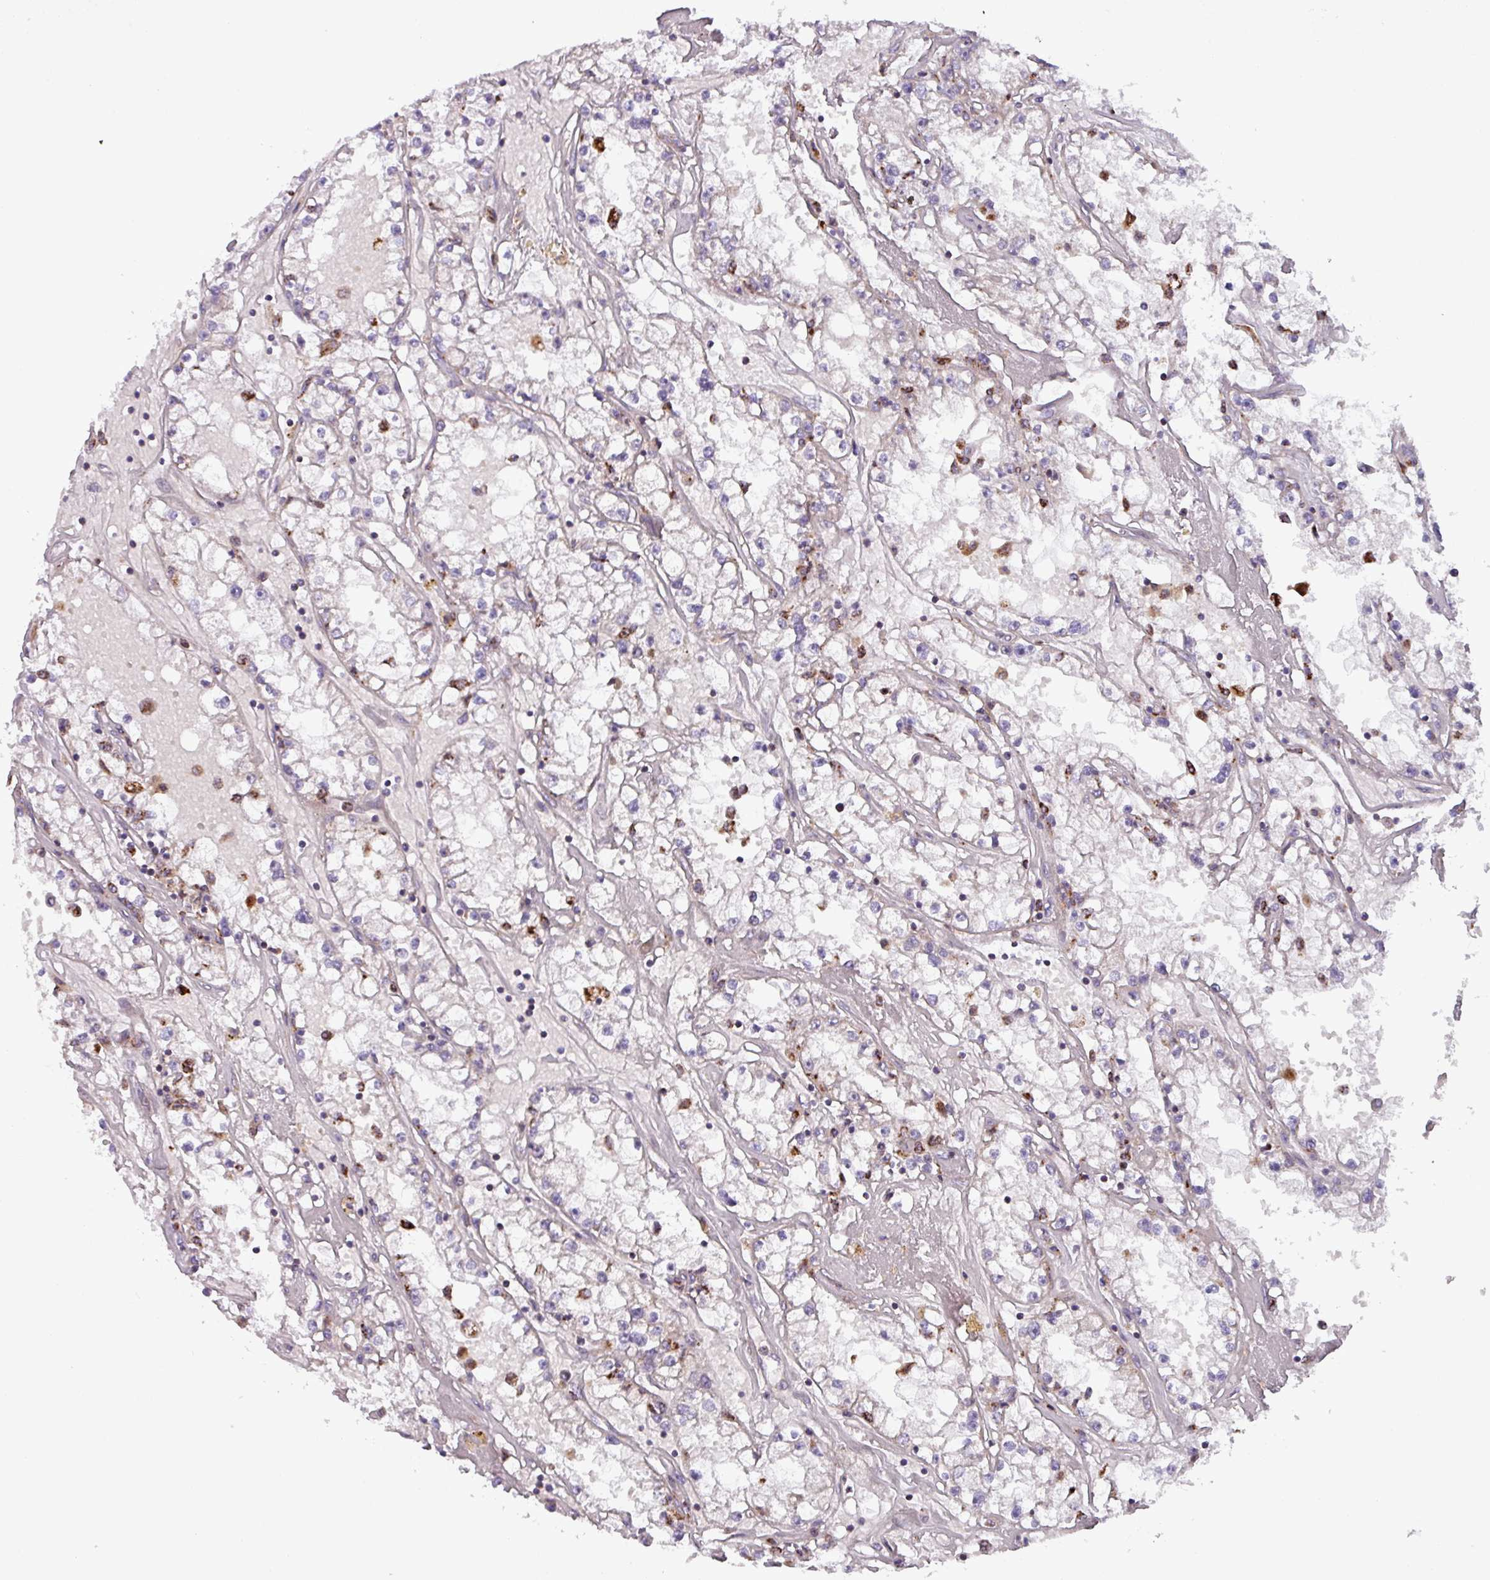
{"staining": {"intensity": "negative", "quantity": "none", "location": "none"}, "tissue": "renal cancer", "cell_type": "Tumor cells", "image_type": "cancer", "snomed": [{"axis": "morphology", "description": "Adenocarcinoma, NOS"}, {"axis": "topography", "description": "Kidney"}], "caption": "Tumor cells show no significant protein staining in renal cancer.", "gene": "AKIRIN1", "patient": {"sex": "male", "age": 56}}